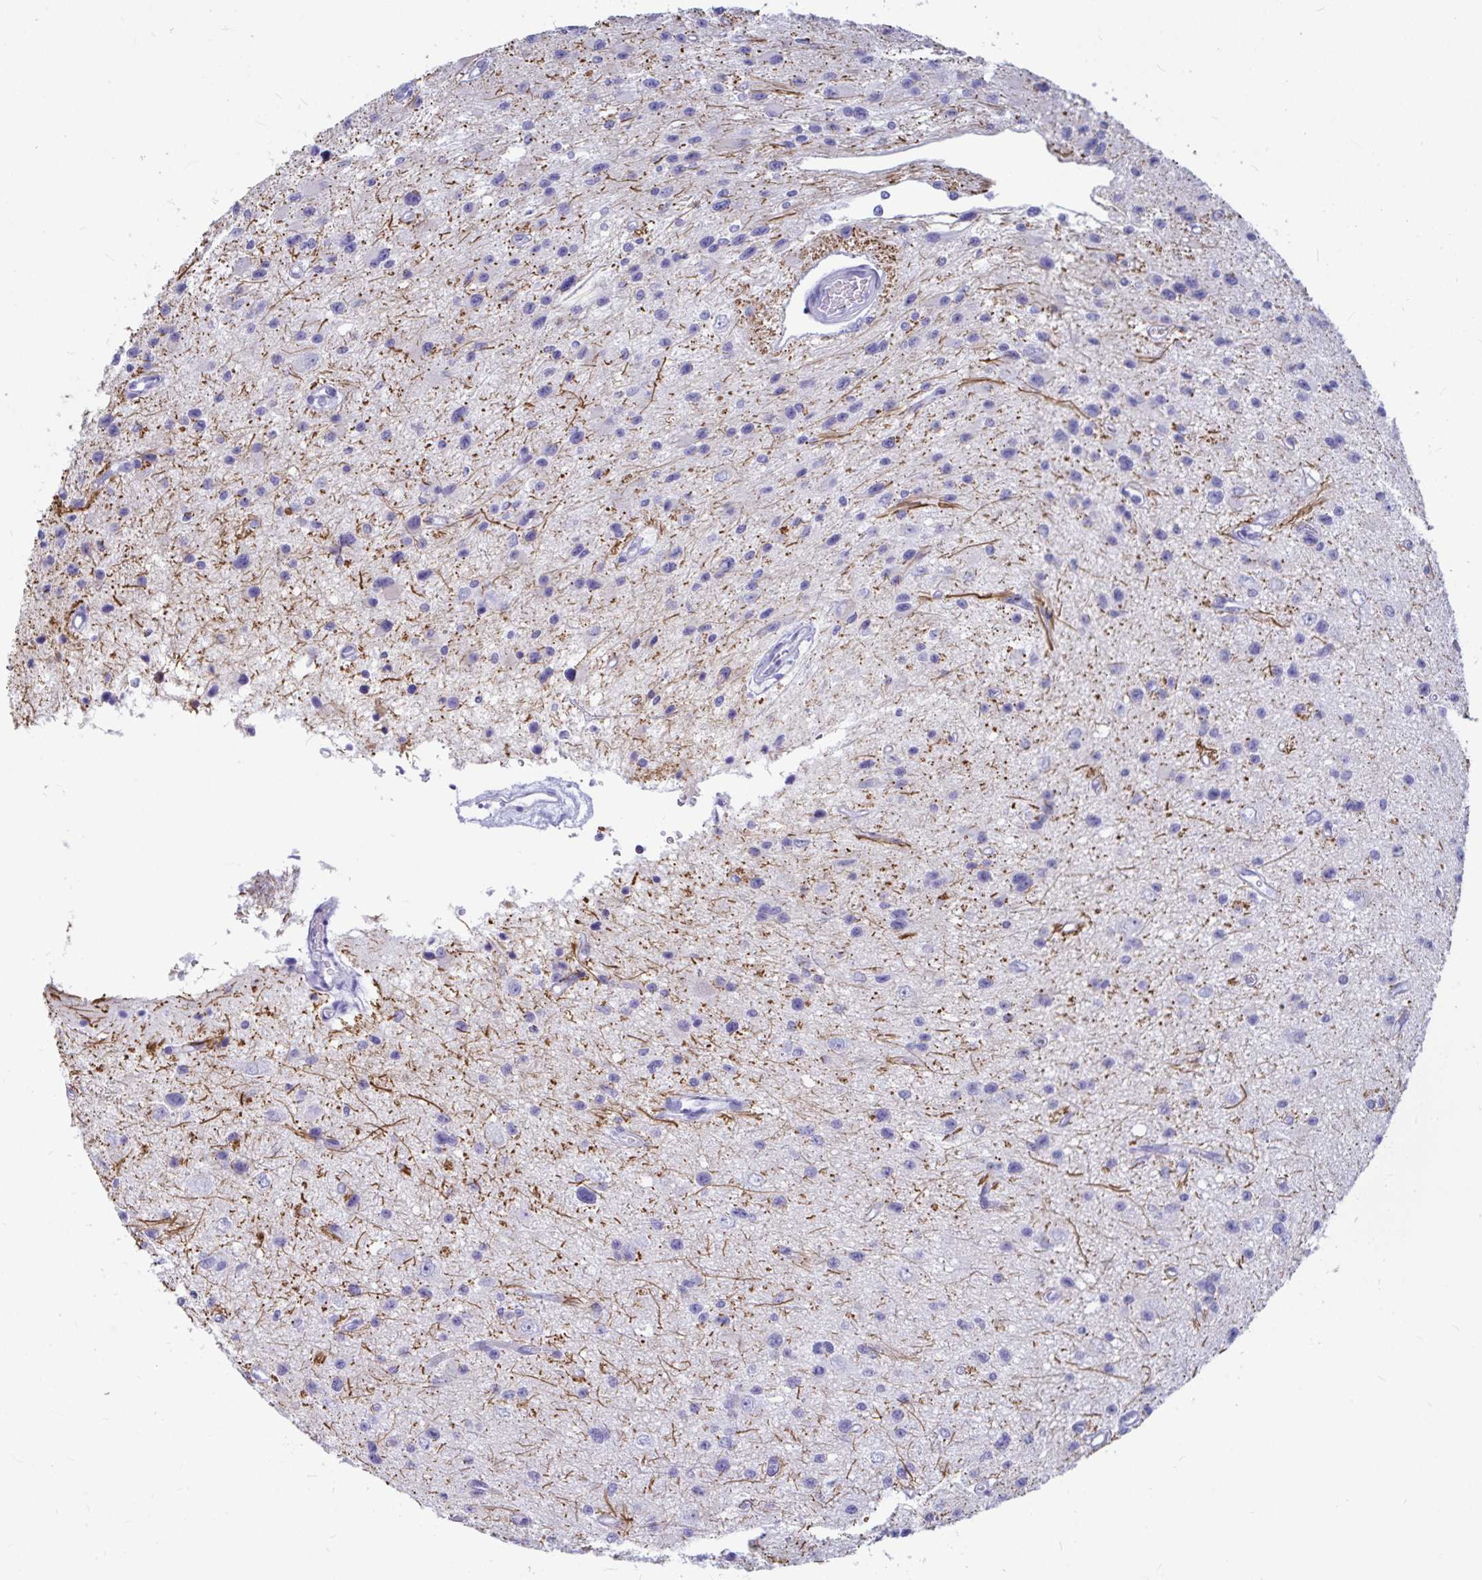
{"staining": {"intensity": "negative", "quantity": "none", "location": "none"}, "tissue": "glioma", "cell_type": "Tumor cells", "image_type": "cancer", "snomed": [{"axis": "morphology", "description": "Glioma, malignant, Low grade"}, {"axis": "topography", "description": "Brain"}], "caption": "This photomicrograph is of glioma stained with IHC to label a protein in brown with the nuclei are counter-stained blue. There is no positivity in tumor cells.", "gene": "OR5J2", "patient": {"sex": "male", "age": 43}}